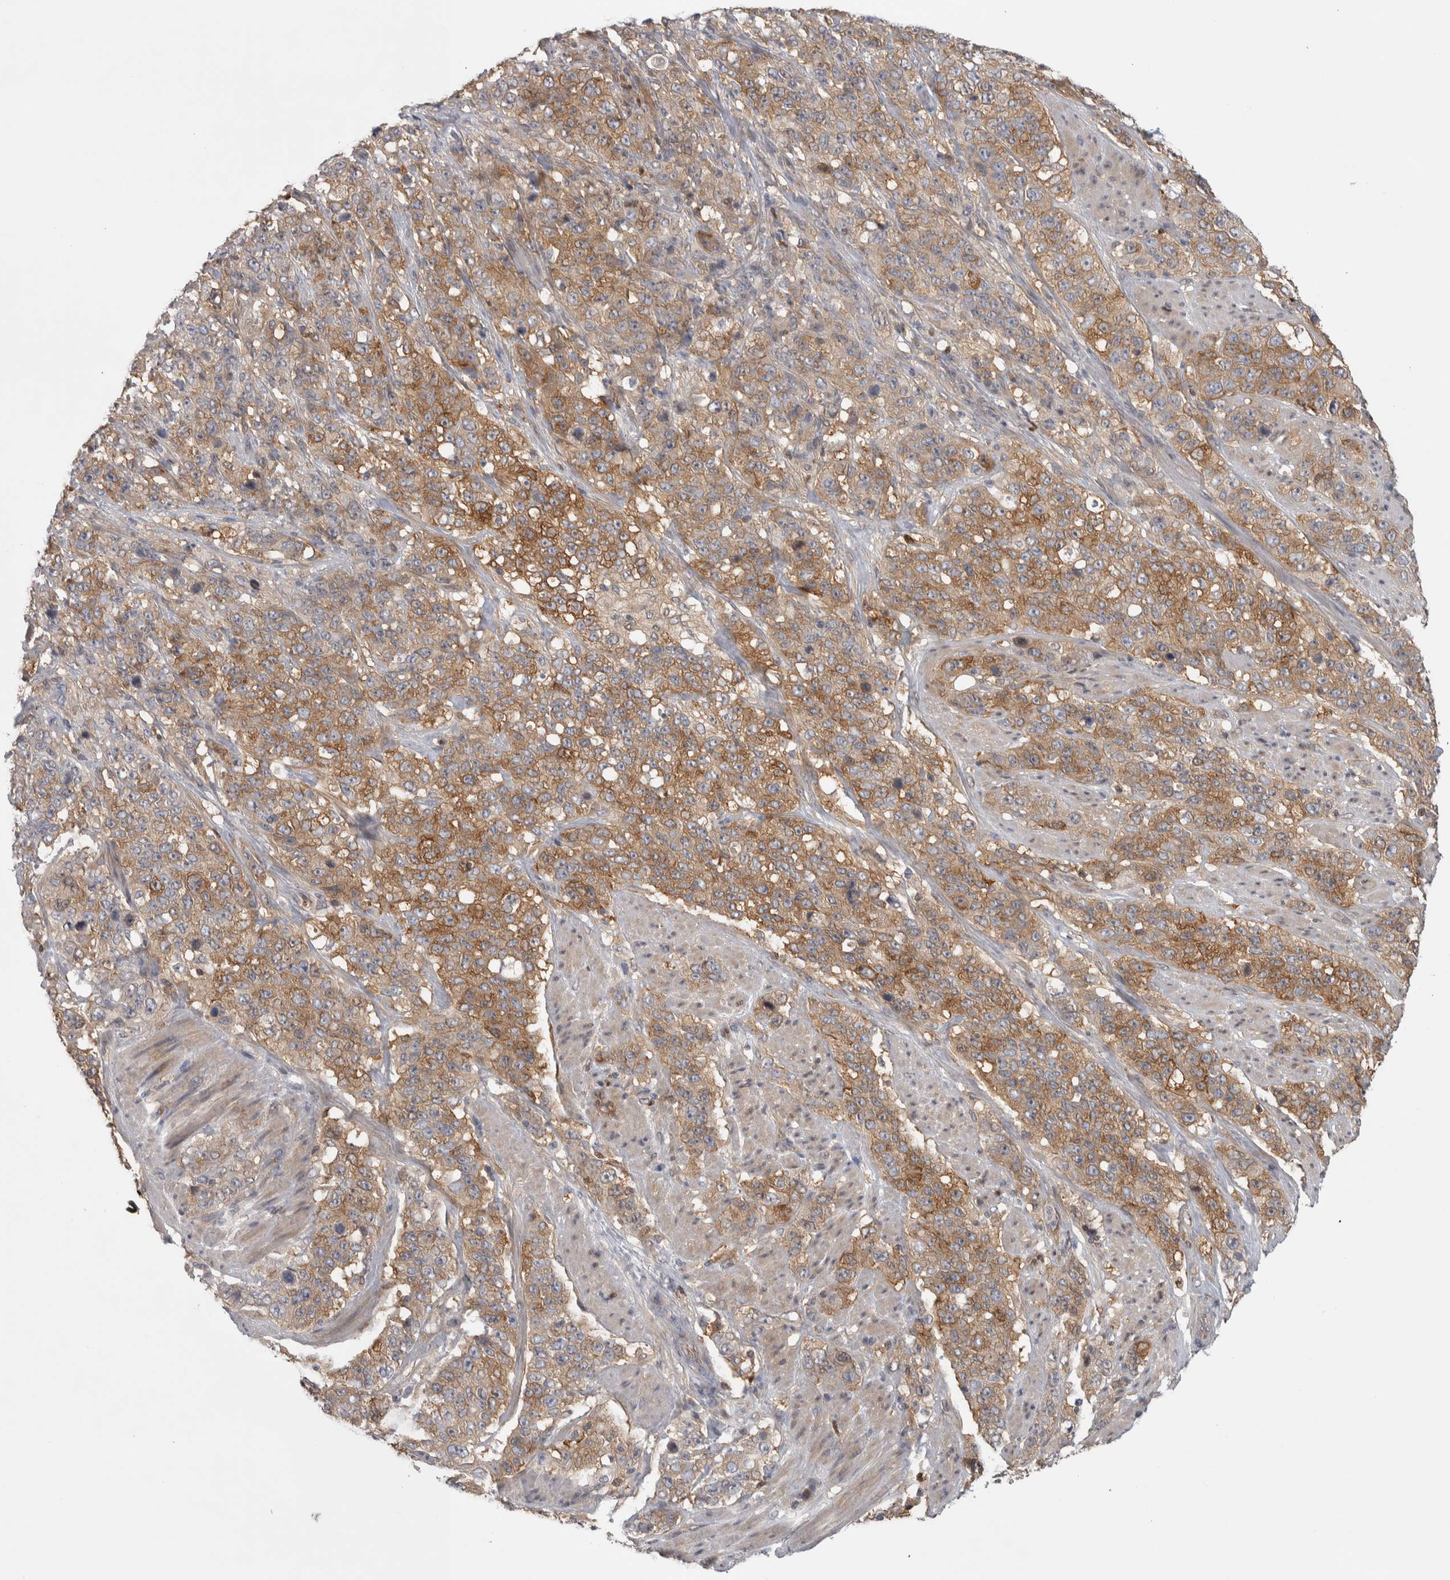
{"staining": {"intensity": "moderate", "quantity": ">75%", "location": "cytoplasmic/membranous"}, "tissue": "stomach cancer", "cell_type": "Tumor cells", "image_type": "cancer", "snomed": [{"axis": "morphology", "description": "Adenocarcinoma, NOS"}, {"axis": "topography", "description": "Stomach"}], "caption": "IHC (DAB (3,3'-diaminobenzidine)) staining of stomach adenocarcinoma reveals moderate cytoplasmic/membranous protein staining in about >75% of tumor cells.", "gene": "NFKB2", "patient": {"sex": "male", "age": 48}}